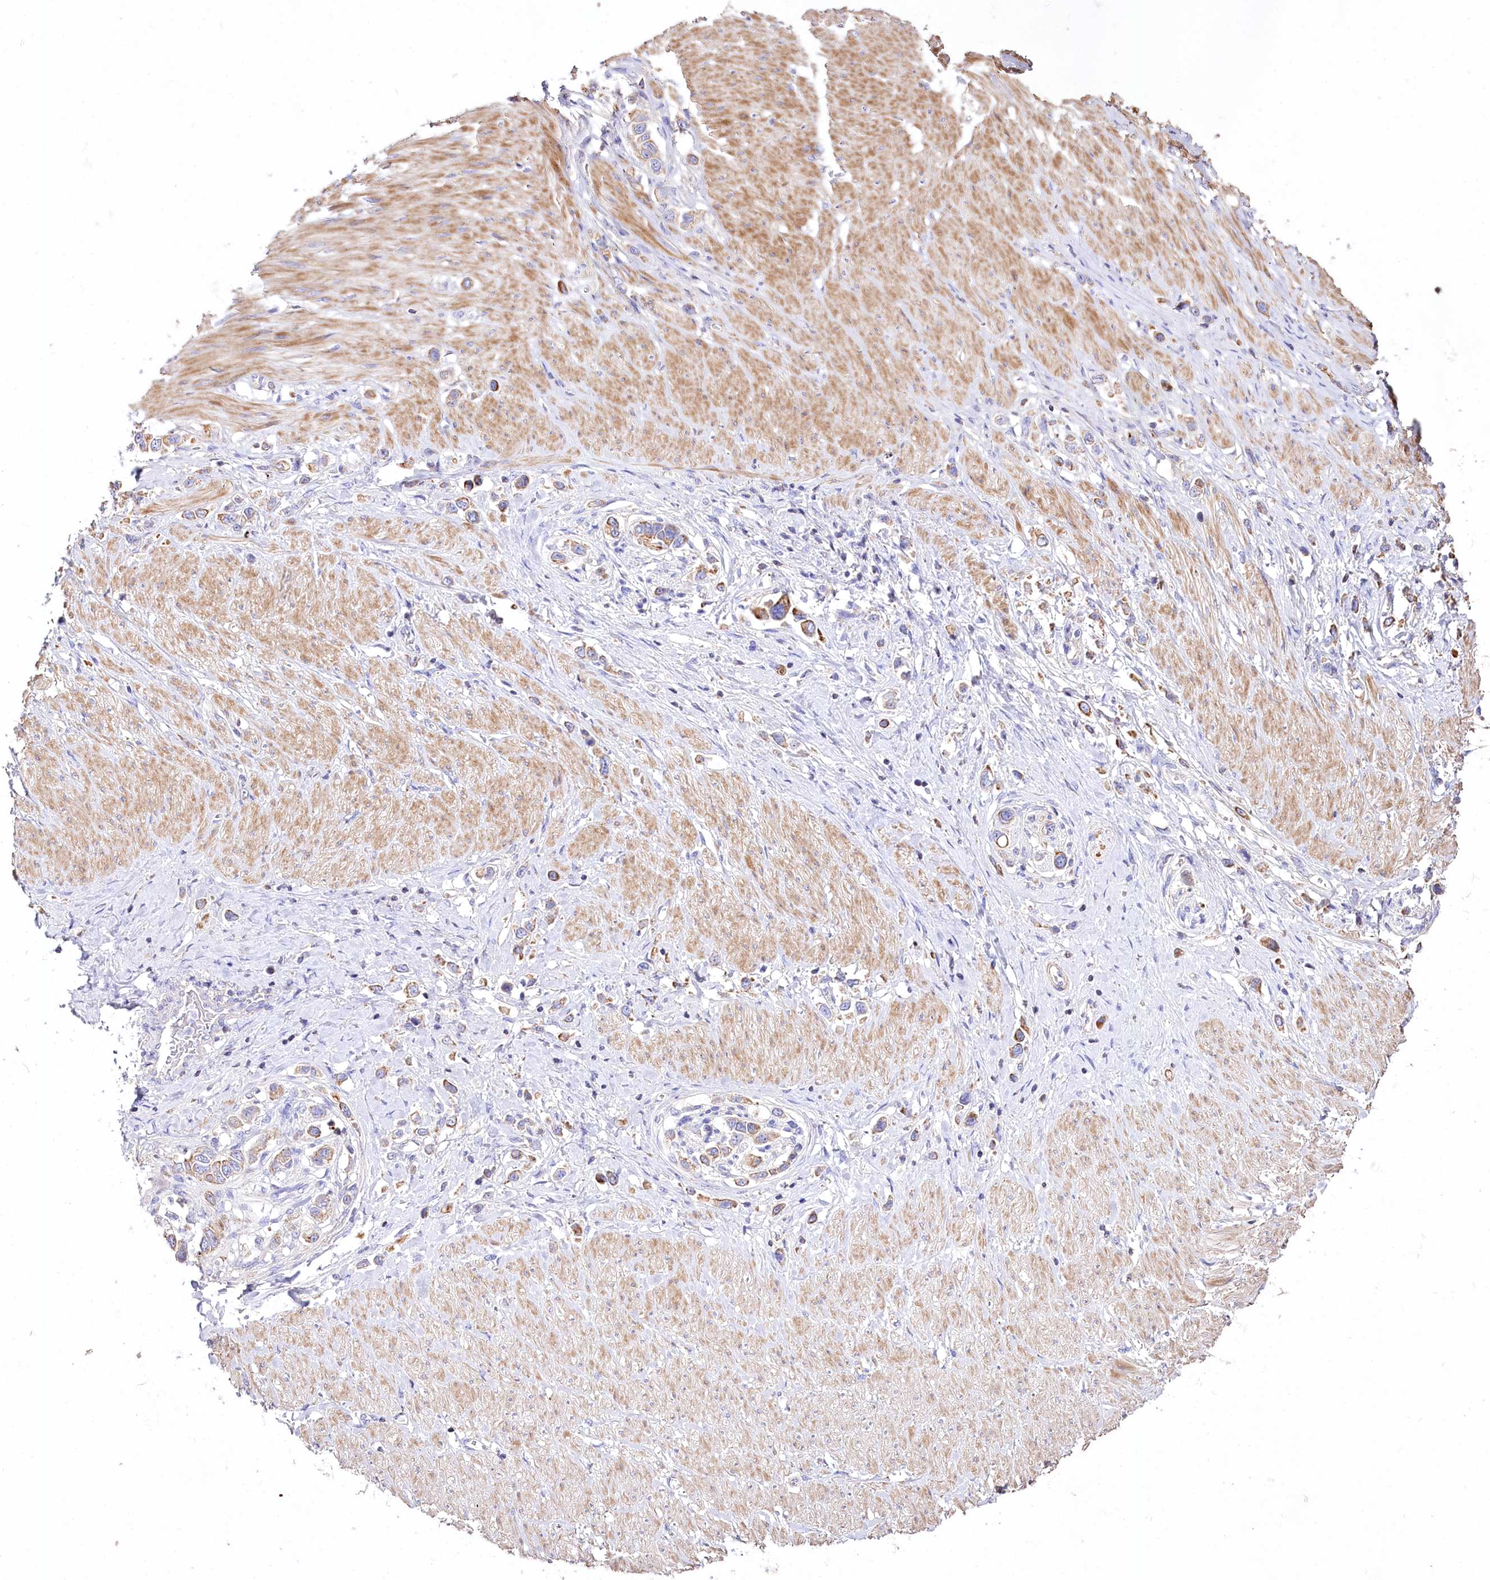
{"staining": {"intensity": "weak", "quantity": "25%-75%", "location": "cytoplasmic/membranous"}, "tissue": "stomach cancer", "cell_type": "Tumor cells", "image_type": "cancer", "snomed": [{"axis": "morphology", "description": "Normal tissue, NOS"}, {"axis": "morphology", "description": "Adenocarcinoma, NOS"}, {"axis": "topography", "description": "Stomach, upper"}, {"axis": "topography", "description": "Stomach"}], "caption": "Protein staining shows weak cytoplasmic/membranous positivity in about 25%-75% of tumor cells in stomach cancer. The protein of interest is stained brown, and the nuclei are stained in blue (DAB IHC with brightfield microscopy, high magnification).", "gene": "PTER", "patient": {"sex": "female", "age": 65}}